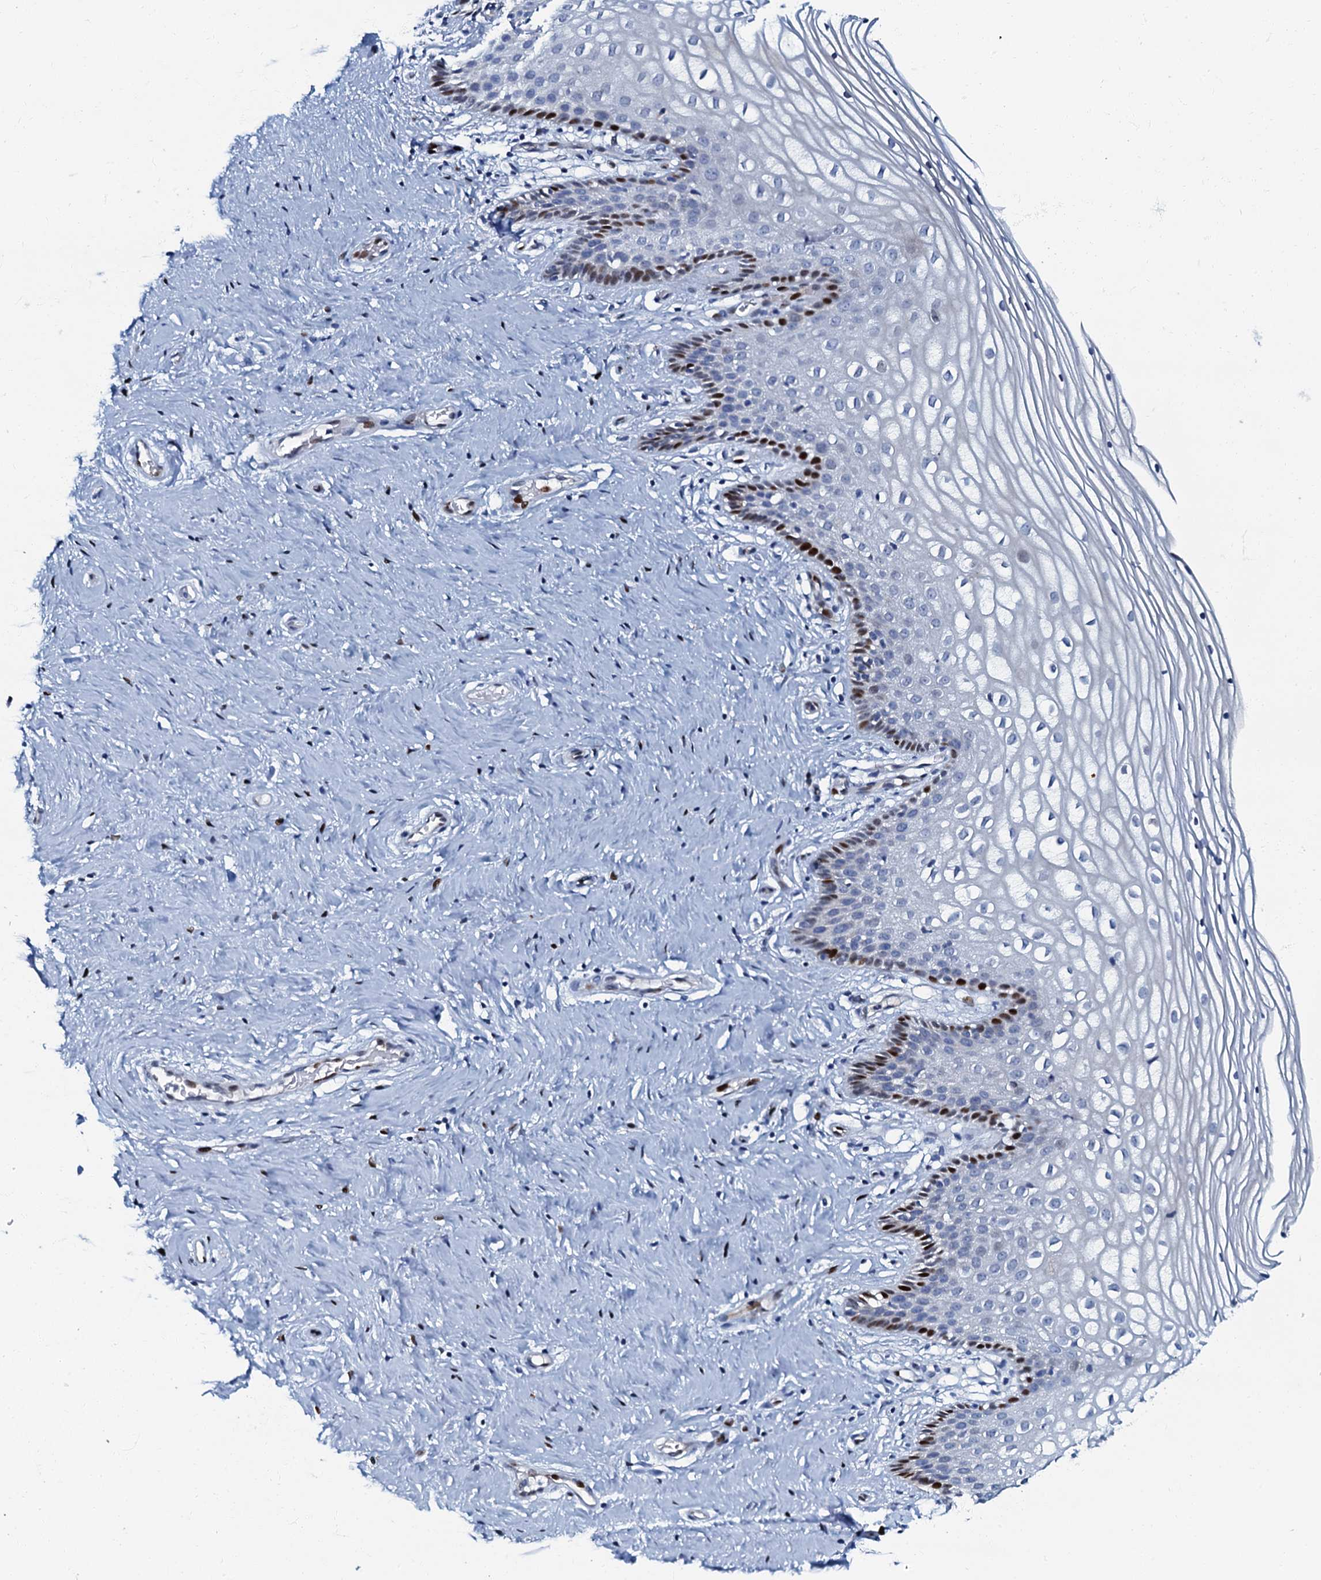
{"staining": {"intensity": "negative", "quantity": "none", "location": "none"}, "tissue": "cervix", "cell_type": "Glandular cells", "image_type": "normal", "snomed": [{"axis": "morphology", "description": "Normal tissue, NOS"}, {"axis": "topography", "description": "Cervix"}], "caption": "Cervix stained for a protein using immunohistochemistry (IHC) demonstrates no positivity glandular cells.", "gene": "MFSD5", "patient": {"sex": "female", "age": 33}}